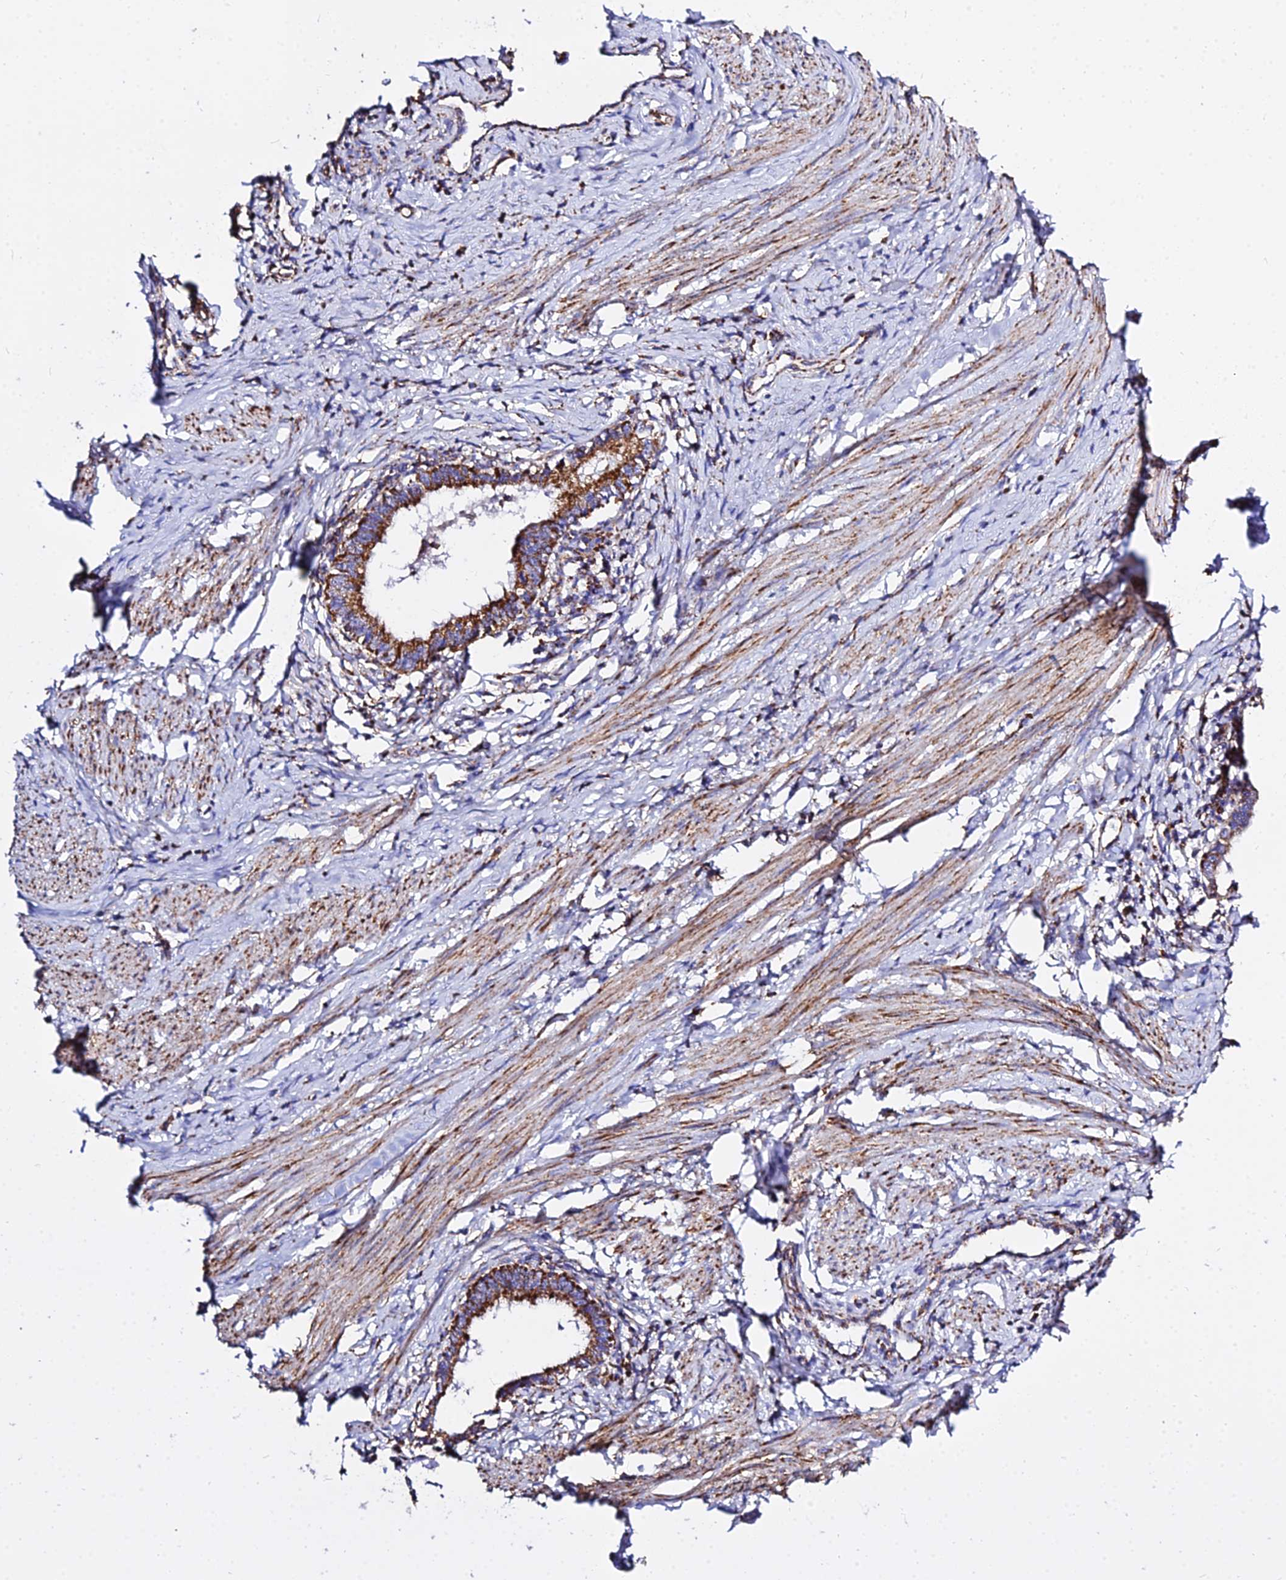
{"staining": {"intensity": "strong", "quantity": ">75%", "location": "cytoplasmic/membranous"}, "tissue": "cervical cancer", "cell_type": "Tumor cells", "image_type": "cancer", "snomed": [{"axis": "morphology", "description": "Adenocarcinoma, NOS"}, {"axis": "topography", "description": "Cervix"}], "caption": "Immunohistochemistry photomicrograph of neoplastic tissue: human cervical cancer (adenocarcinoma) stained using immunohistochemistry demonstrates high levels of strong protein expression localized specifically in the cytoplasmic/membranous of tumor cells, appearing as a cytoplasmic/membranous brown color.", "gene": "ZNF573", "patient": {"sex": "female", "age": 36}}